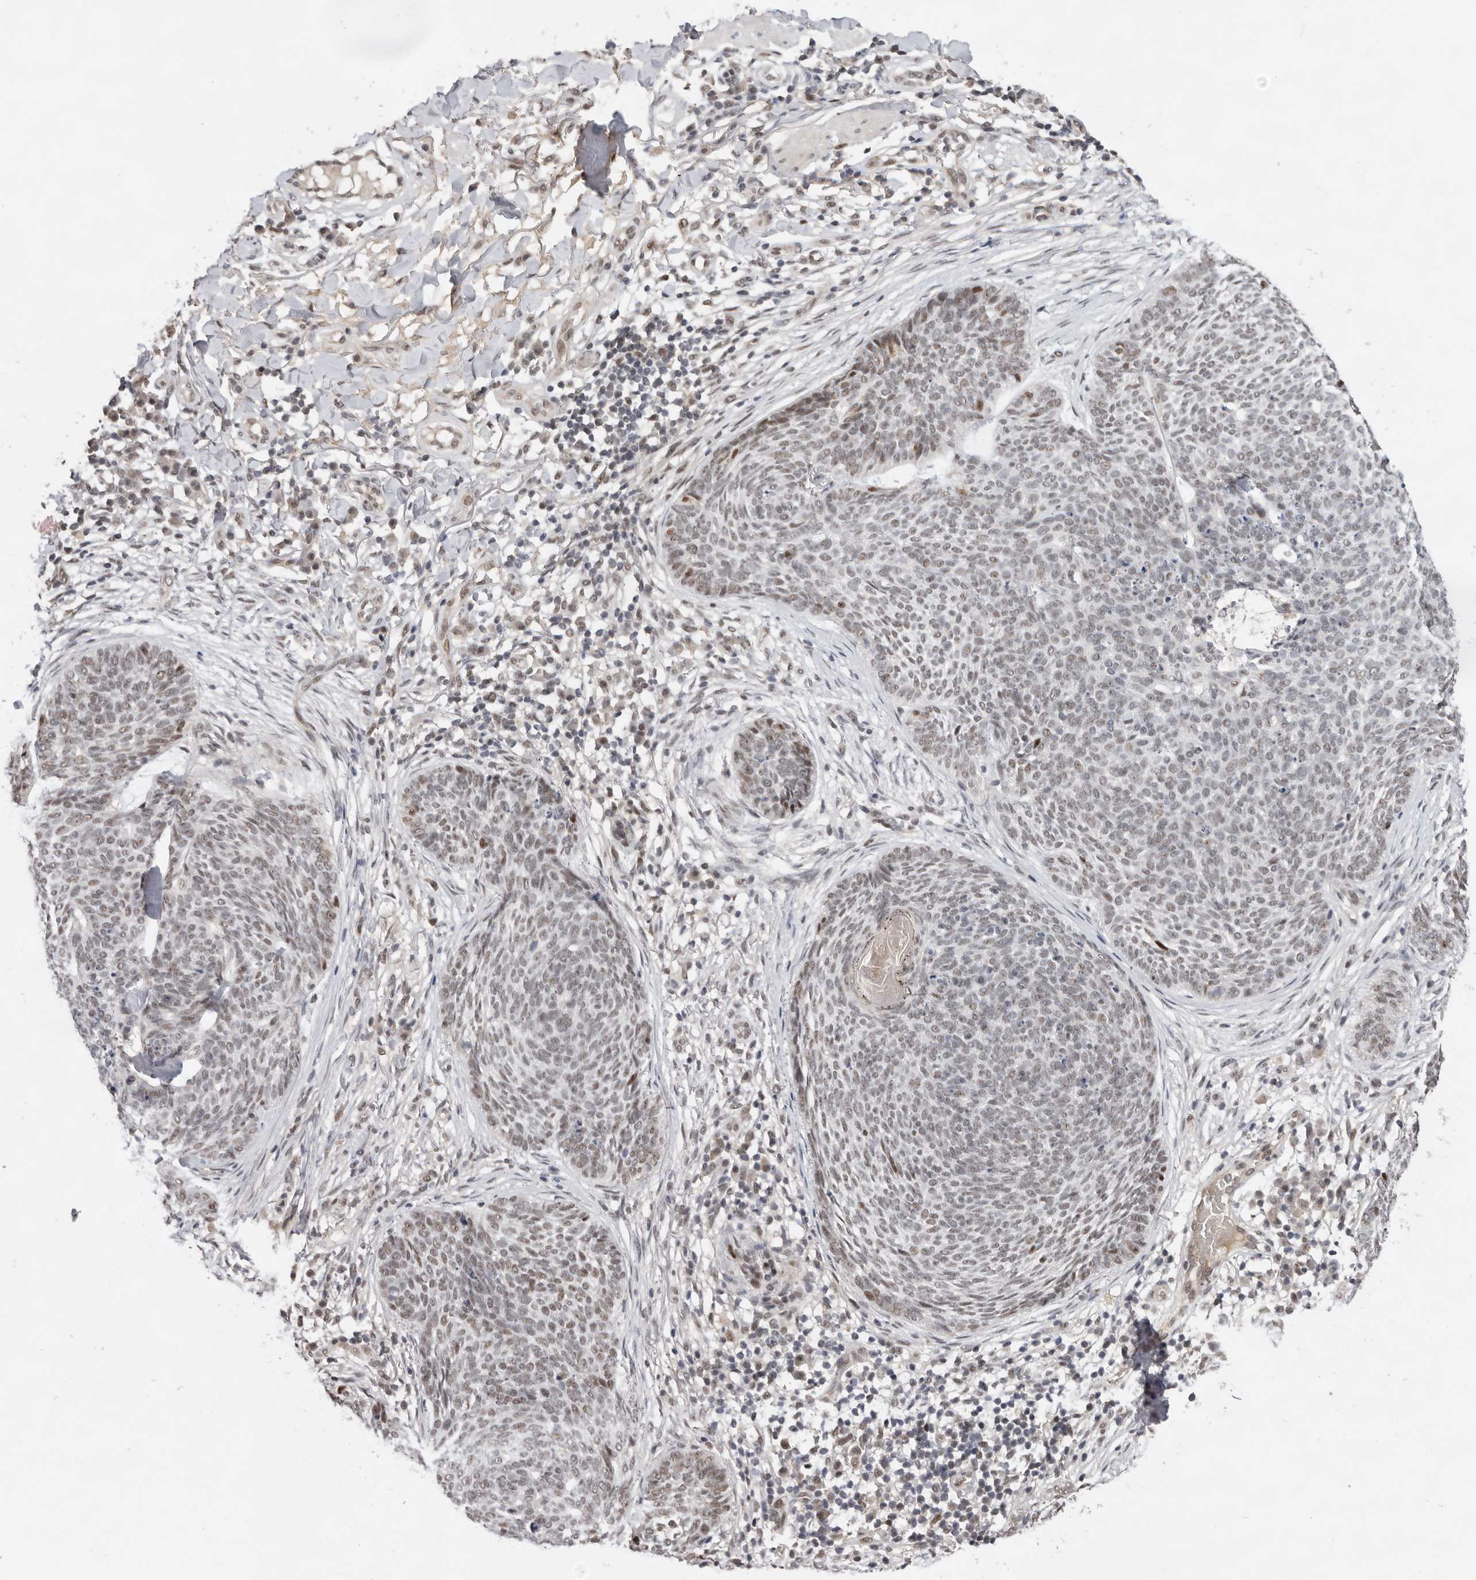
{"staining": {"intensity": "weak", "quantity": "25%-75%", "location": "nuclear"}, "tissue": "skin cancer", "cell_type": "Tumor cells", "image_type": "cancer", "snomed": [{"axis": "morphology", "description": "Basal cell carcinoma"}, {"axis": "topography", "description": "Skin"}], "caption": "Weak nuclear positivity for a protein is identified in approximately 25%-75% of tumor cells of skin cancer using immunohistochemistry.", "gene": "BRCA2", "patient": {"sex": "female", "age": 64}}